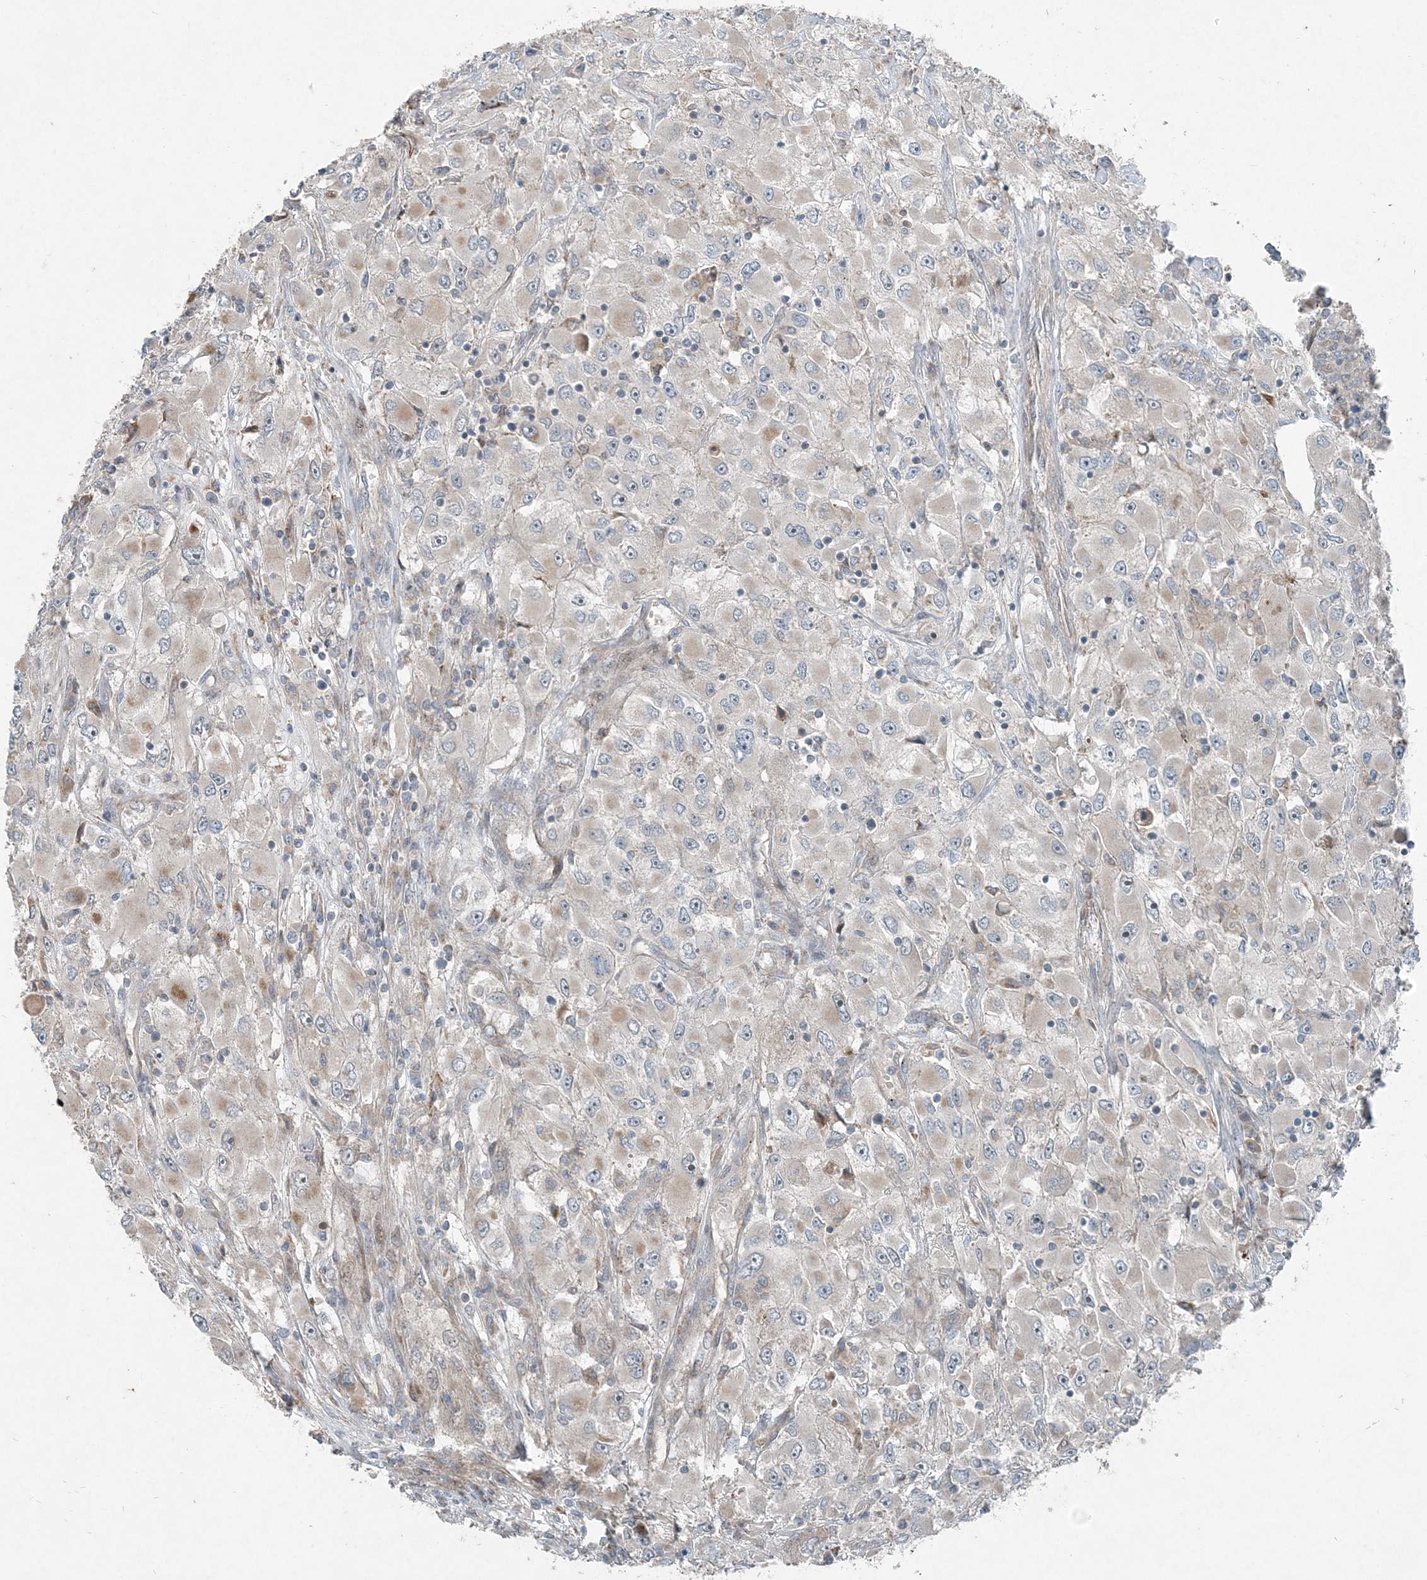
{"staining": {"intensity": "weak", "quantity": "<25%", "location": "cytoplasmic/membranous"}, "tissue": "renal cancer", "cell_type": "Tumor cells", "image_type": "cancer", "snomed": [{"axis": "morphology", "description": "Adenocarcinoma, NOS"}, {"axis": "topography", "description": "Kidney"}], "caption": "A high-resolution micrograph shows immunohistochemistry (IHC) staining of adenocarcinoma (renal), which demonstrates no significant staining in tumor cells.", "gene": "INTU", "patient": {"sex": "female", "age": 52}}